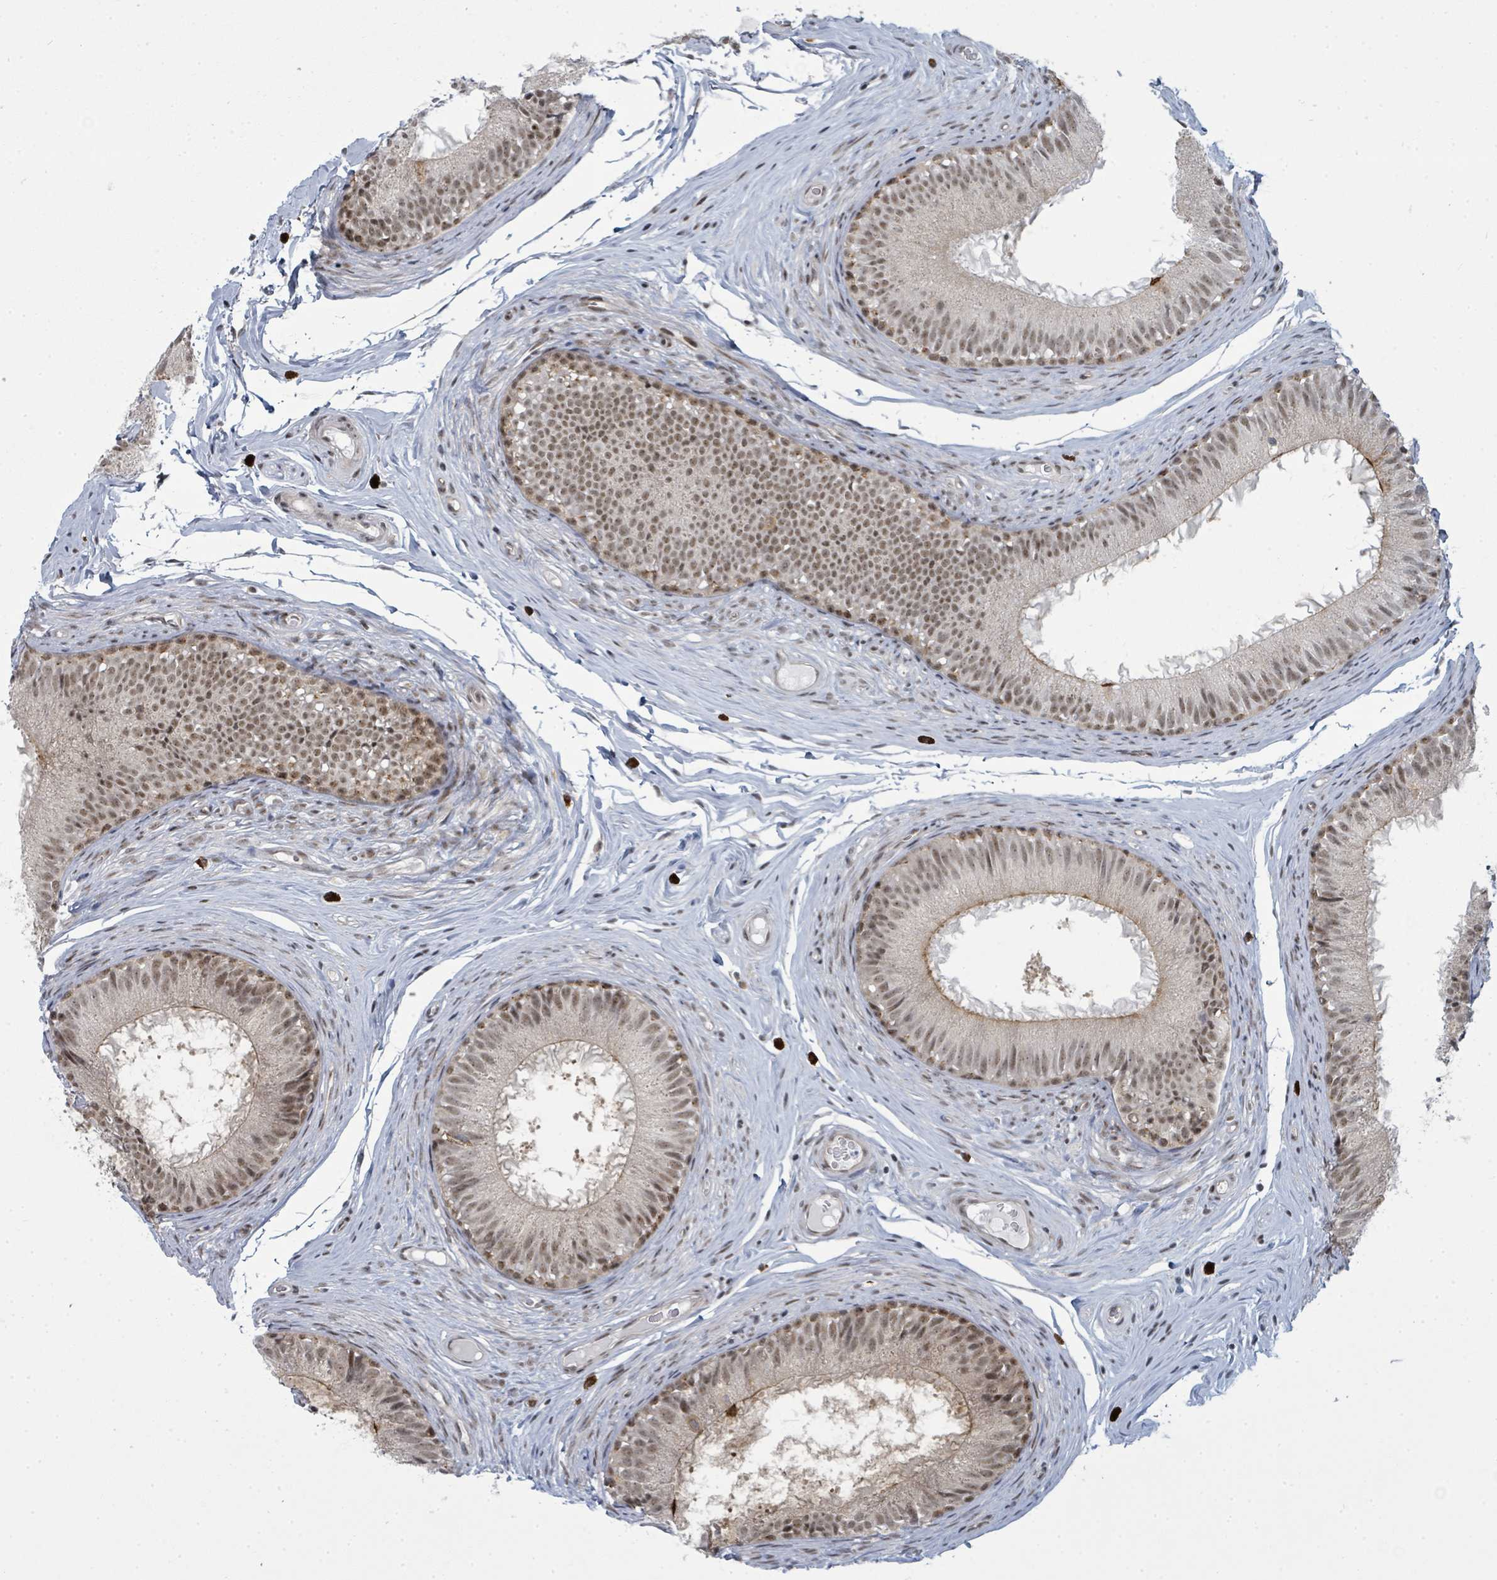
{"staining": {"intensity": "moderate", "quantity": ">75%", "location": "nuclear"}, "tissue": "epididymis", "cell_type": "Glandular cells", "image_type": "normal", "snomed": [{"axis": "morphology", "description": "Normal tissue, NOS"}, {"axis": "topography", "description": "Epididymis"}], "caption": "Epididymis stained with immunohistochemistry shows moderate nuclear staining in approximately >75% of glandular cells. The protein is shown in brown color, while the nuclei are stained blue.", "gene": "PSMG2", "patient": {"sex": "male", "age": 25}}